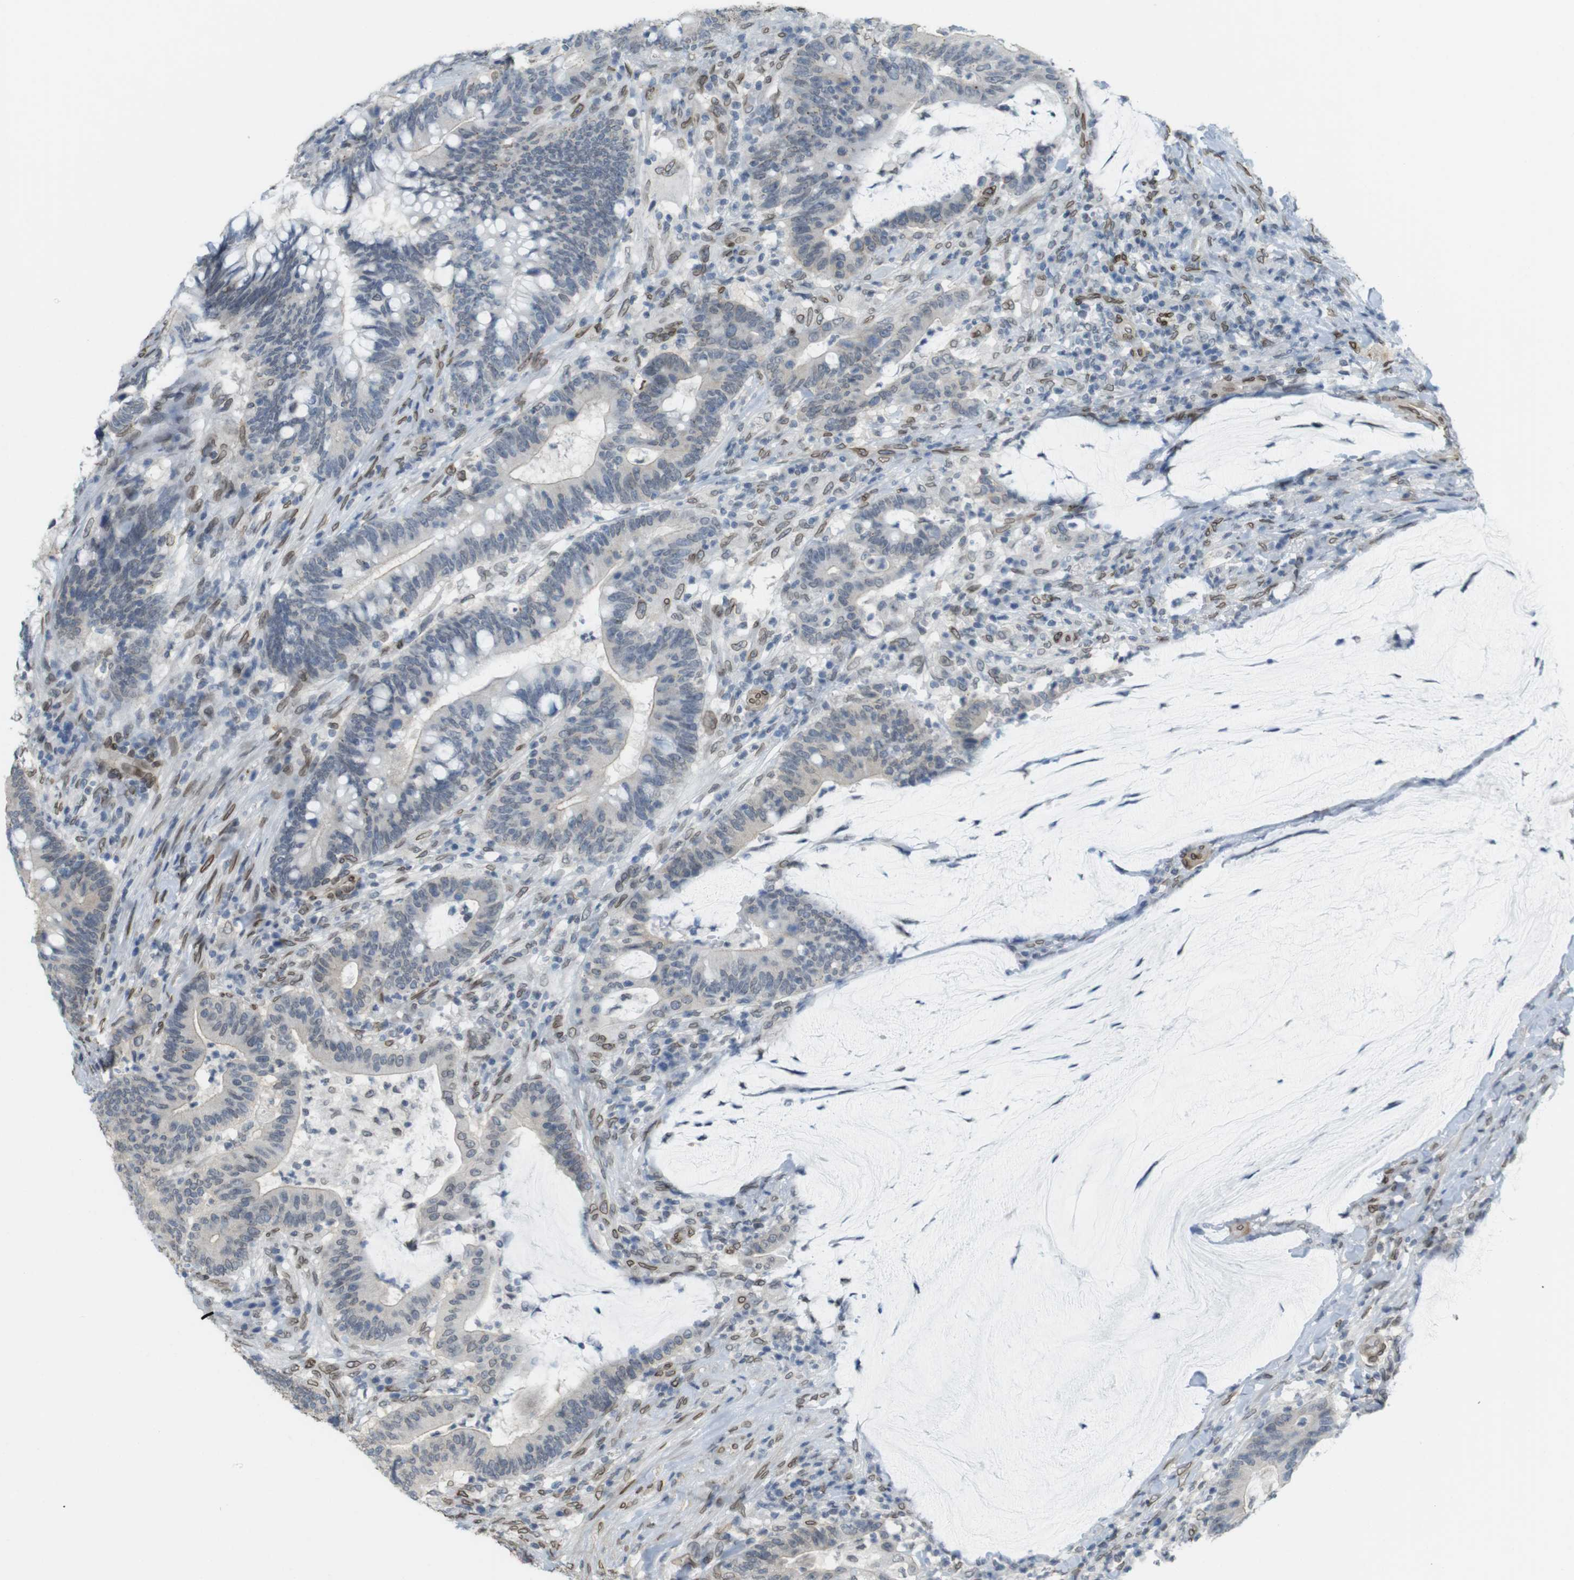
{"staining": {"intensity": "negative", "quantity": "none", "location": "none"}, "tissue": "colorectal cancer", "cell_type": "Tumor cells", "image_type": "cancer", "snomed": [{"axis": "morphology", "description": "Normal tissue, NOS"}, {"axis": "morphology", "description": "Adenocarcinoma, NOS"}, {"axis": "topography", "description": "Colon"}], "caption": "DAB (3,3'-diaminobenzidine) immunohistochemical staining of human colorectal cancer shows no significant positivity in tumor cells.", "gene": "ARL6IP6", "patient": {"sex": "female", "age": 66}}